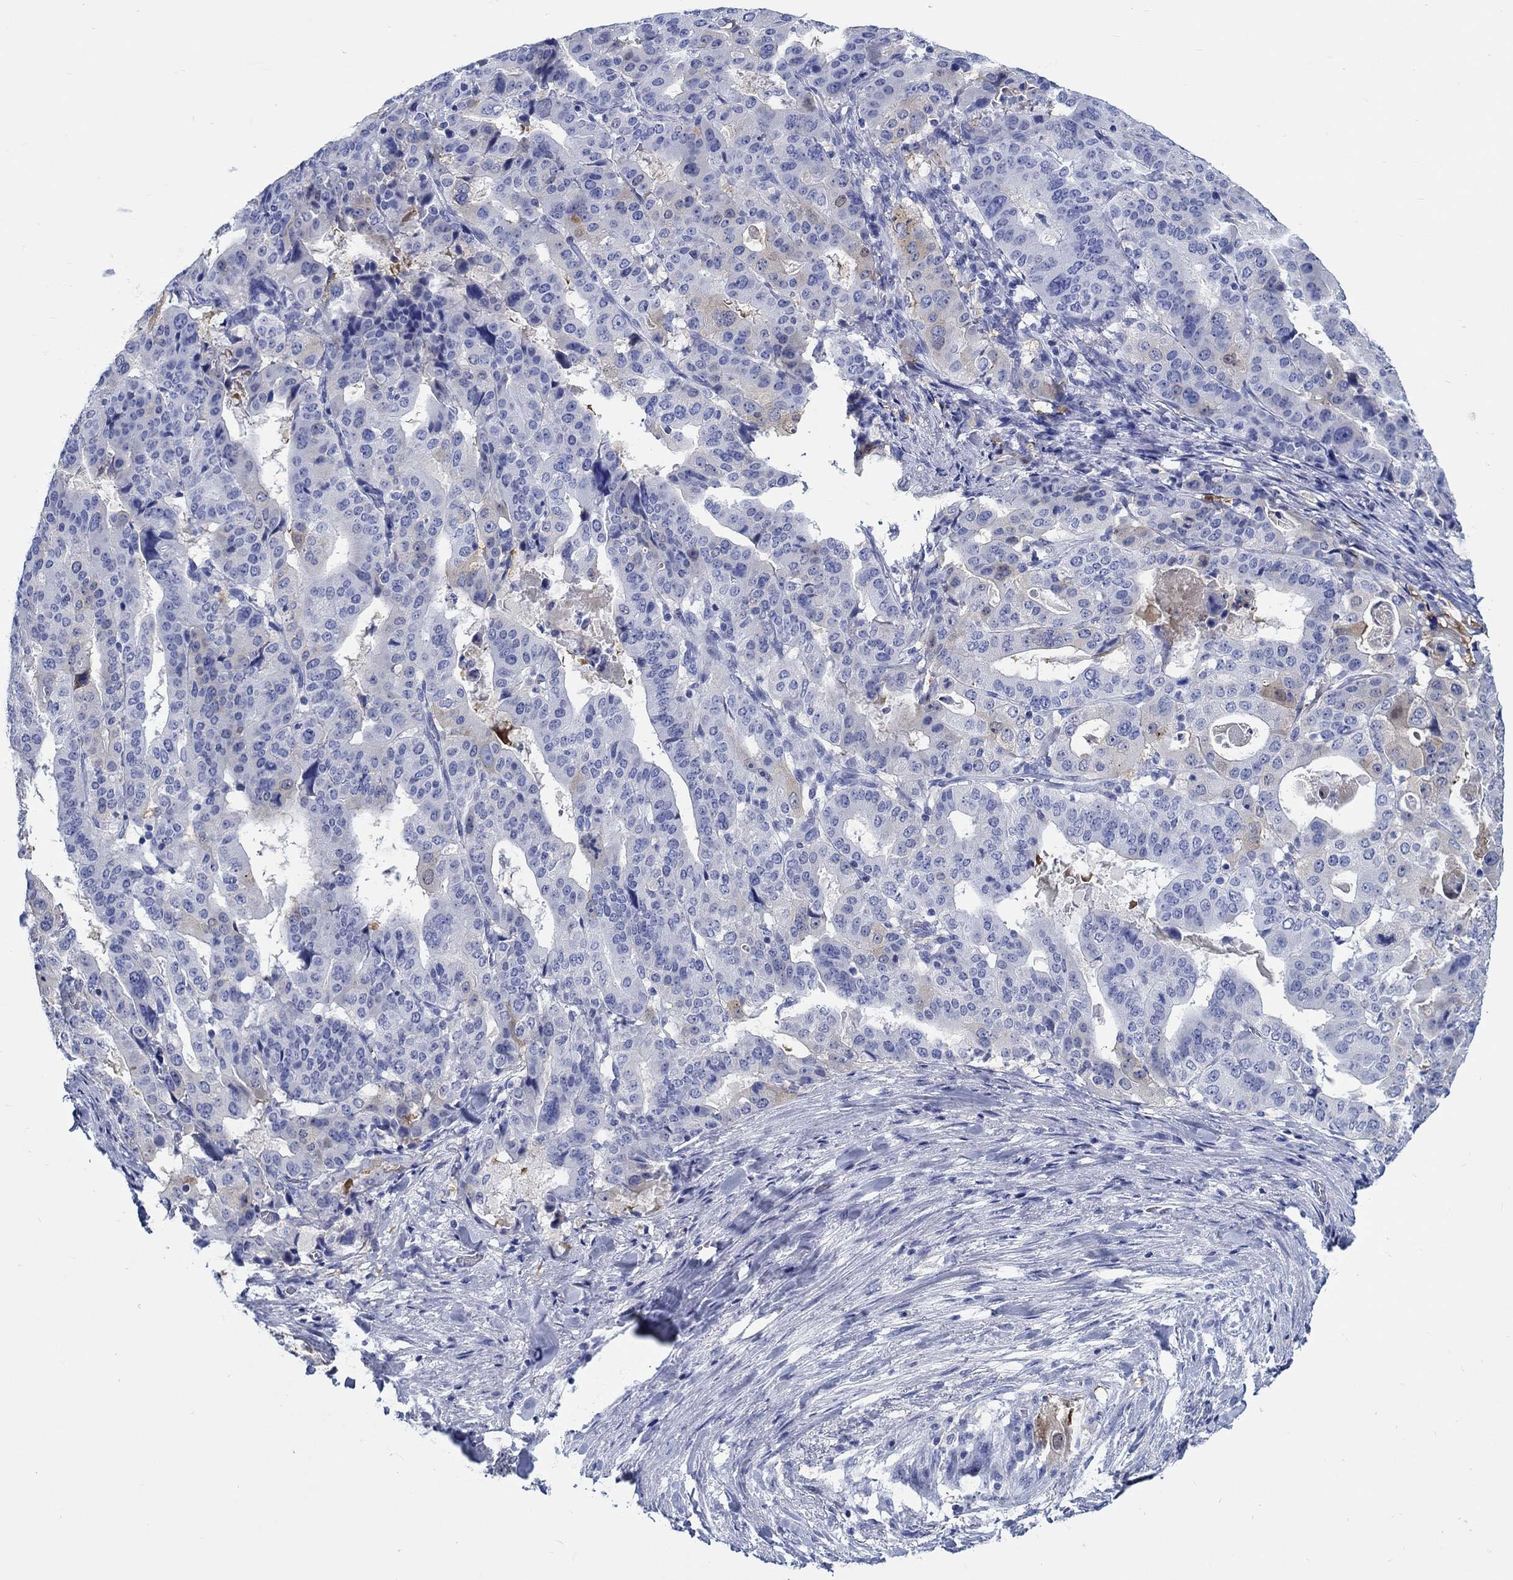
{"staining": {"intensity": "weak", "quantity": "<25%", "location": "cytoplasmic/membranous"}, "tissue": "stomach cancer", "cell_type": "Tumor cells", "image_type": "cancer", "snomed": [{"axis": "morphology", "description": "Adenocarcinoma, NOS"}, {"axis": "topography", "description": "Stomach"}], "caption": "Human adenocarcinoma (stomach) stained for a protein using immunohistochemistry (IHC) demonstrates no expression in tumor cells.", "gene": "FBXO2", "patient": {"sex": "male", "age": 48}}